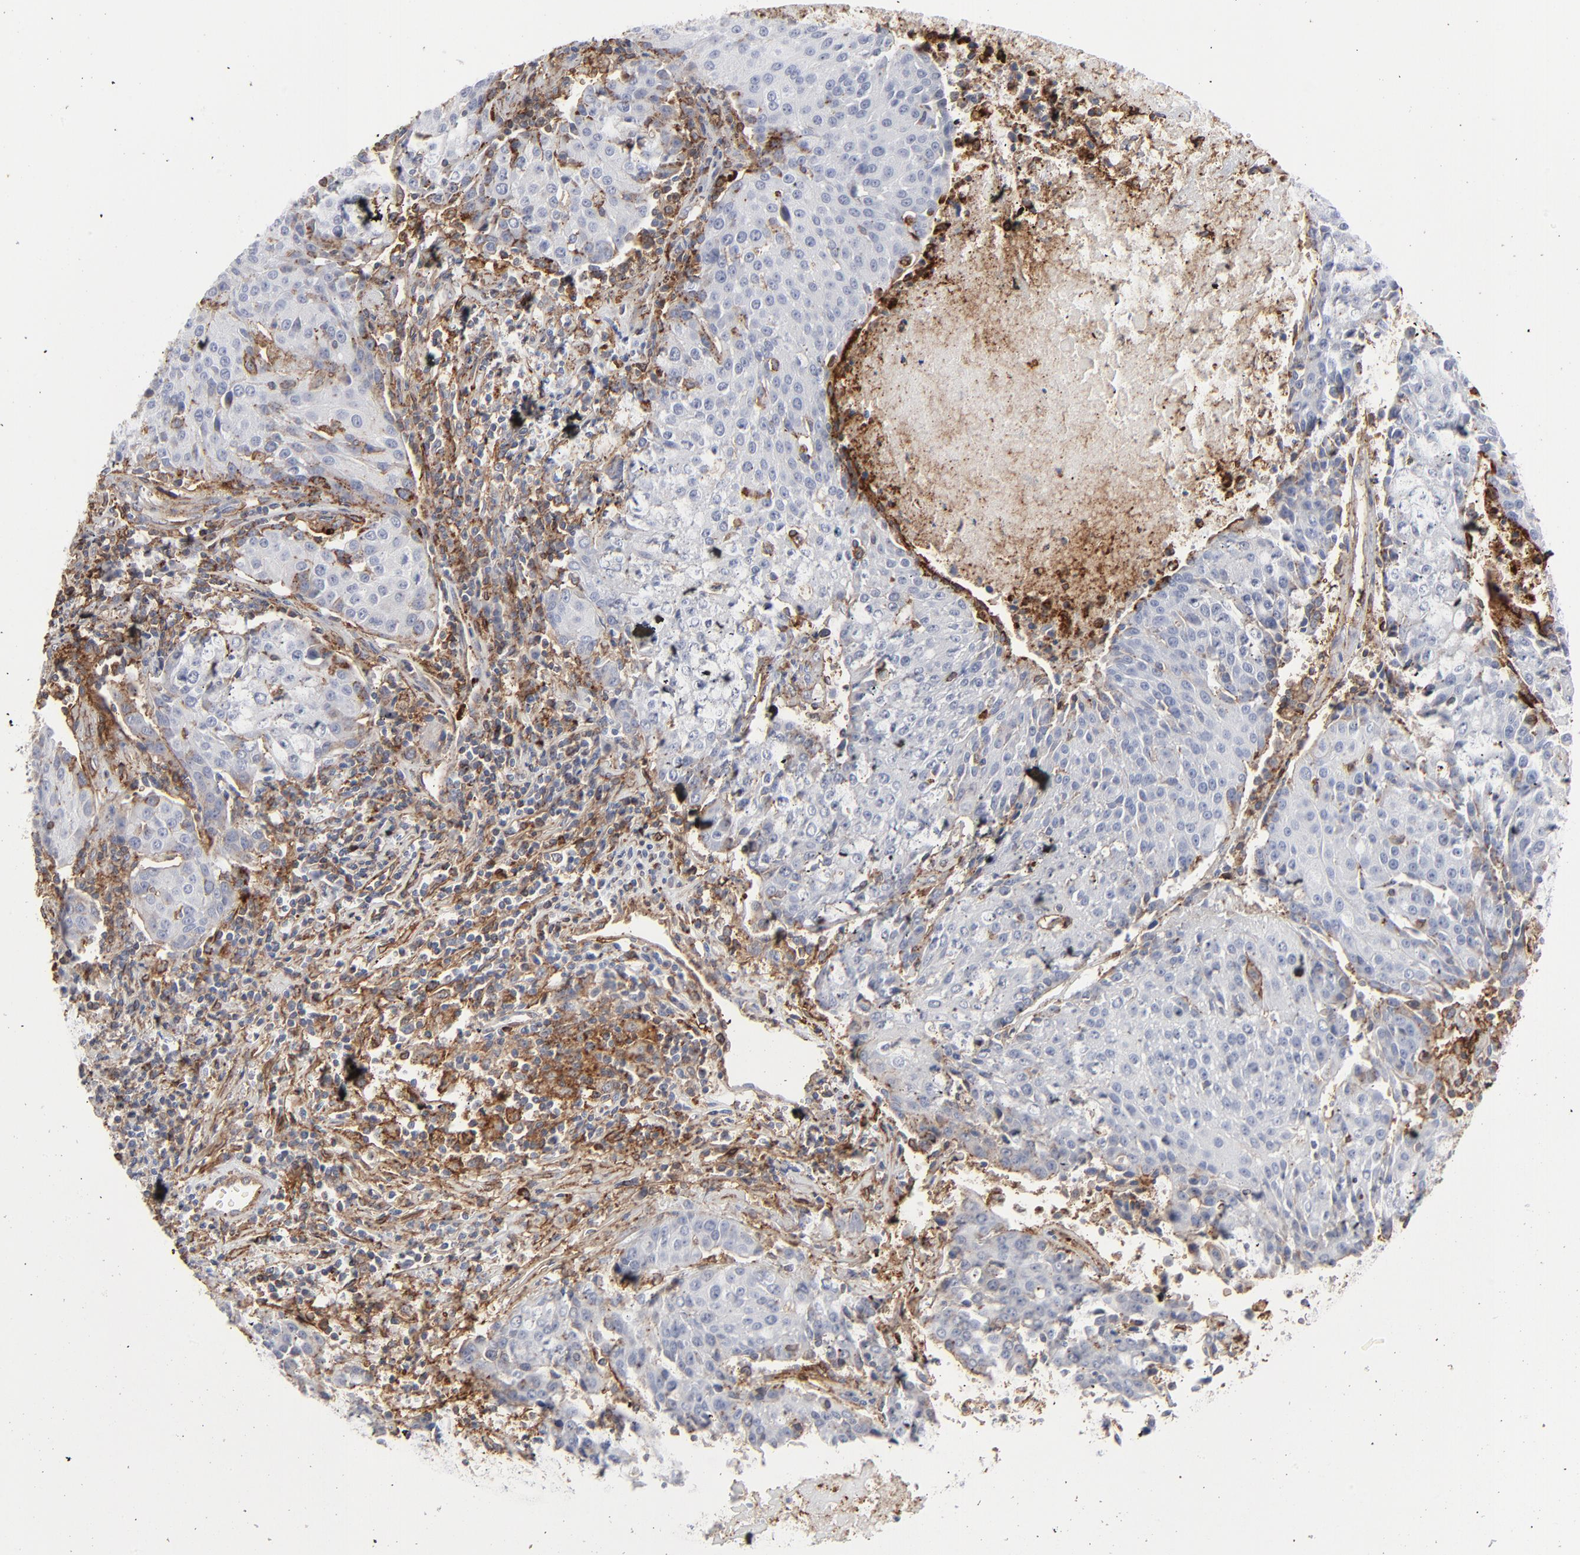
{"staining": {"intensity": "moderate", "quantity": "<25%", "location": "cytoplasmic/membranous"}, "tissue": "urothelial cancer", "cell_type": "Tumor cells", "image_type": "cancer", "snomed": [{"axis": "morphology", "description": "Urothelial carcinoma, High grade"}, {"axis": "topography", "description": "Urinary bladder"}], "caption": "Tumor cells exhibit moderate cytoplasmic/membranous positivity in approximately <25% of cells in urothelial cancer.", "gene": "ANXA5", "patient": {"sex": "female", "age": 85}}